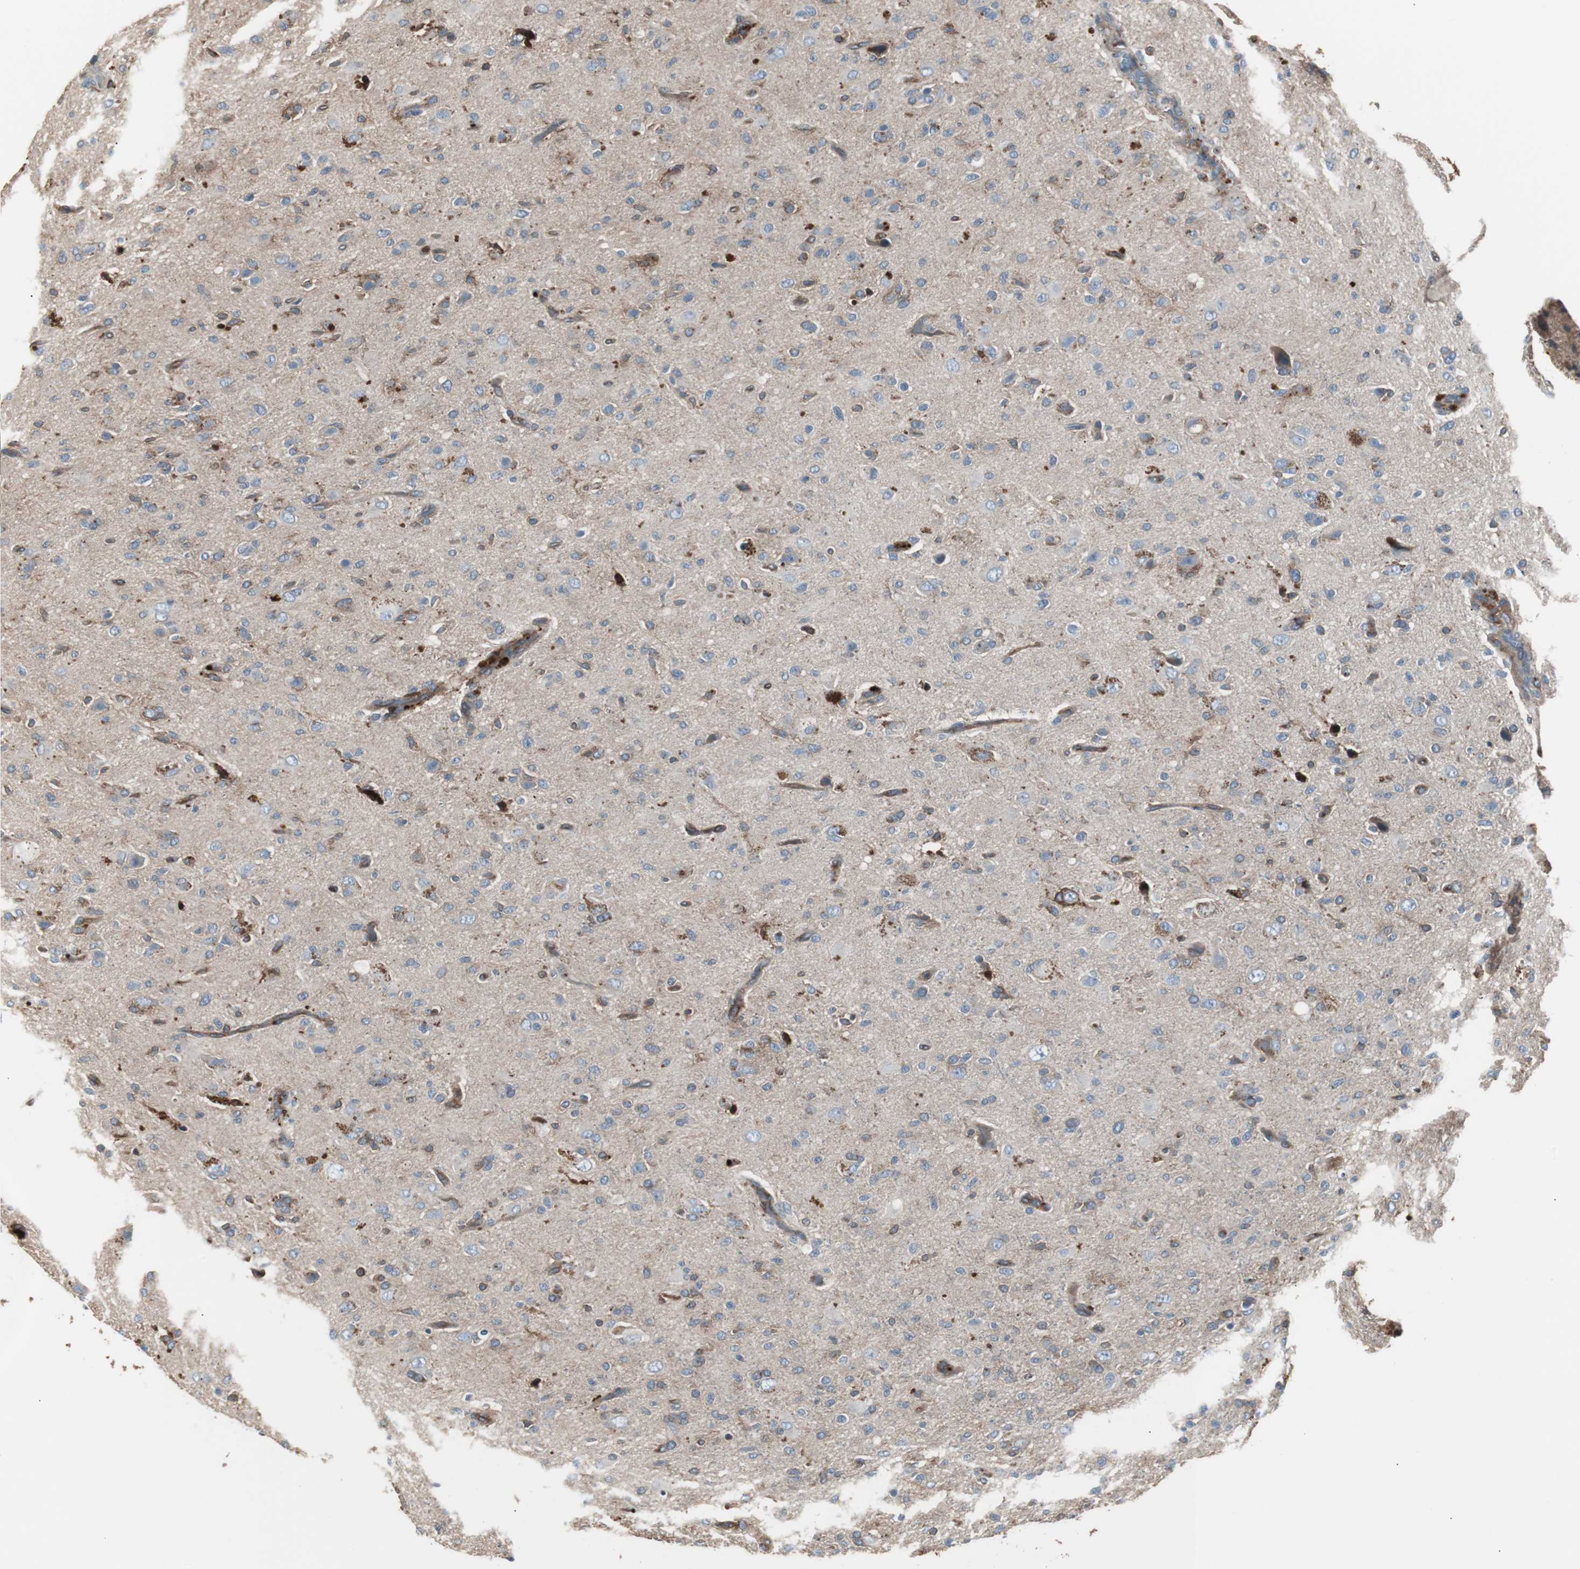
{"staining": {"intensity": "moderate", "quantity": "25%-75%", "location": "cytoplasmic/membranous"}, "tissue": "glioma", "cell_type": "Tumor cells", "image_type": "cancer", "snomed": [{"axis": "morphology", "description": "Glioma, malignant, High grade"}, {"axis": "topography", "description": "Brain"}], "caption": "Moderate cytoplasmic/membranous protein expression is seen in approximately 25%-75% of tumor cells in high-grade glioma (malignant).", "gene": "B2M", "patient": {"sex": "male", "age": 71}}